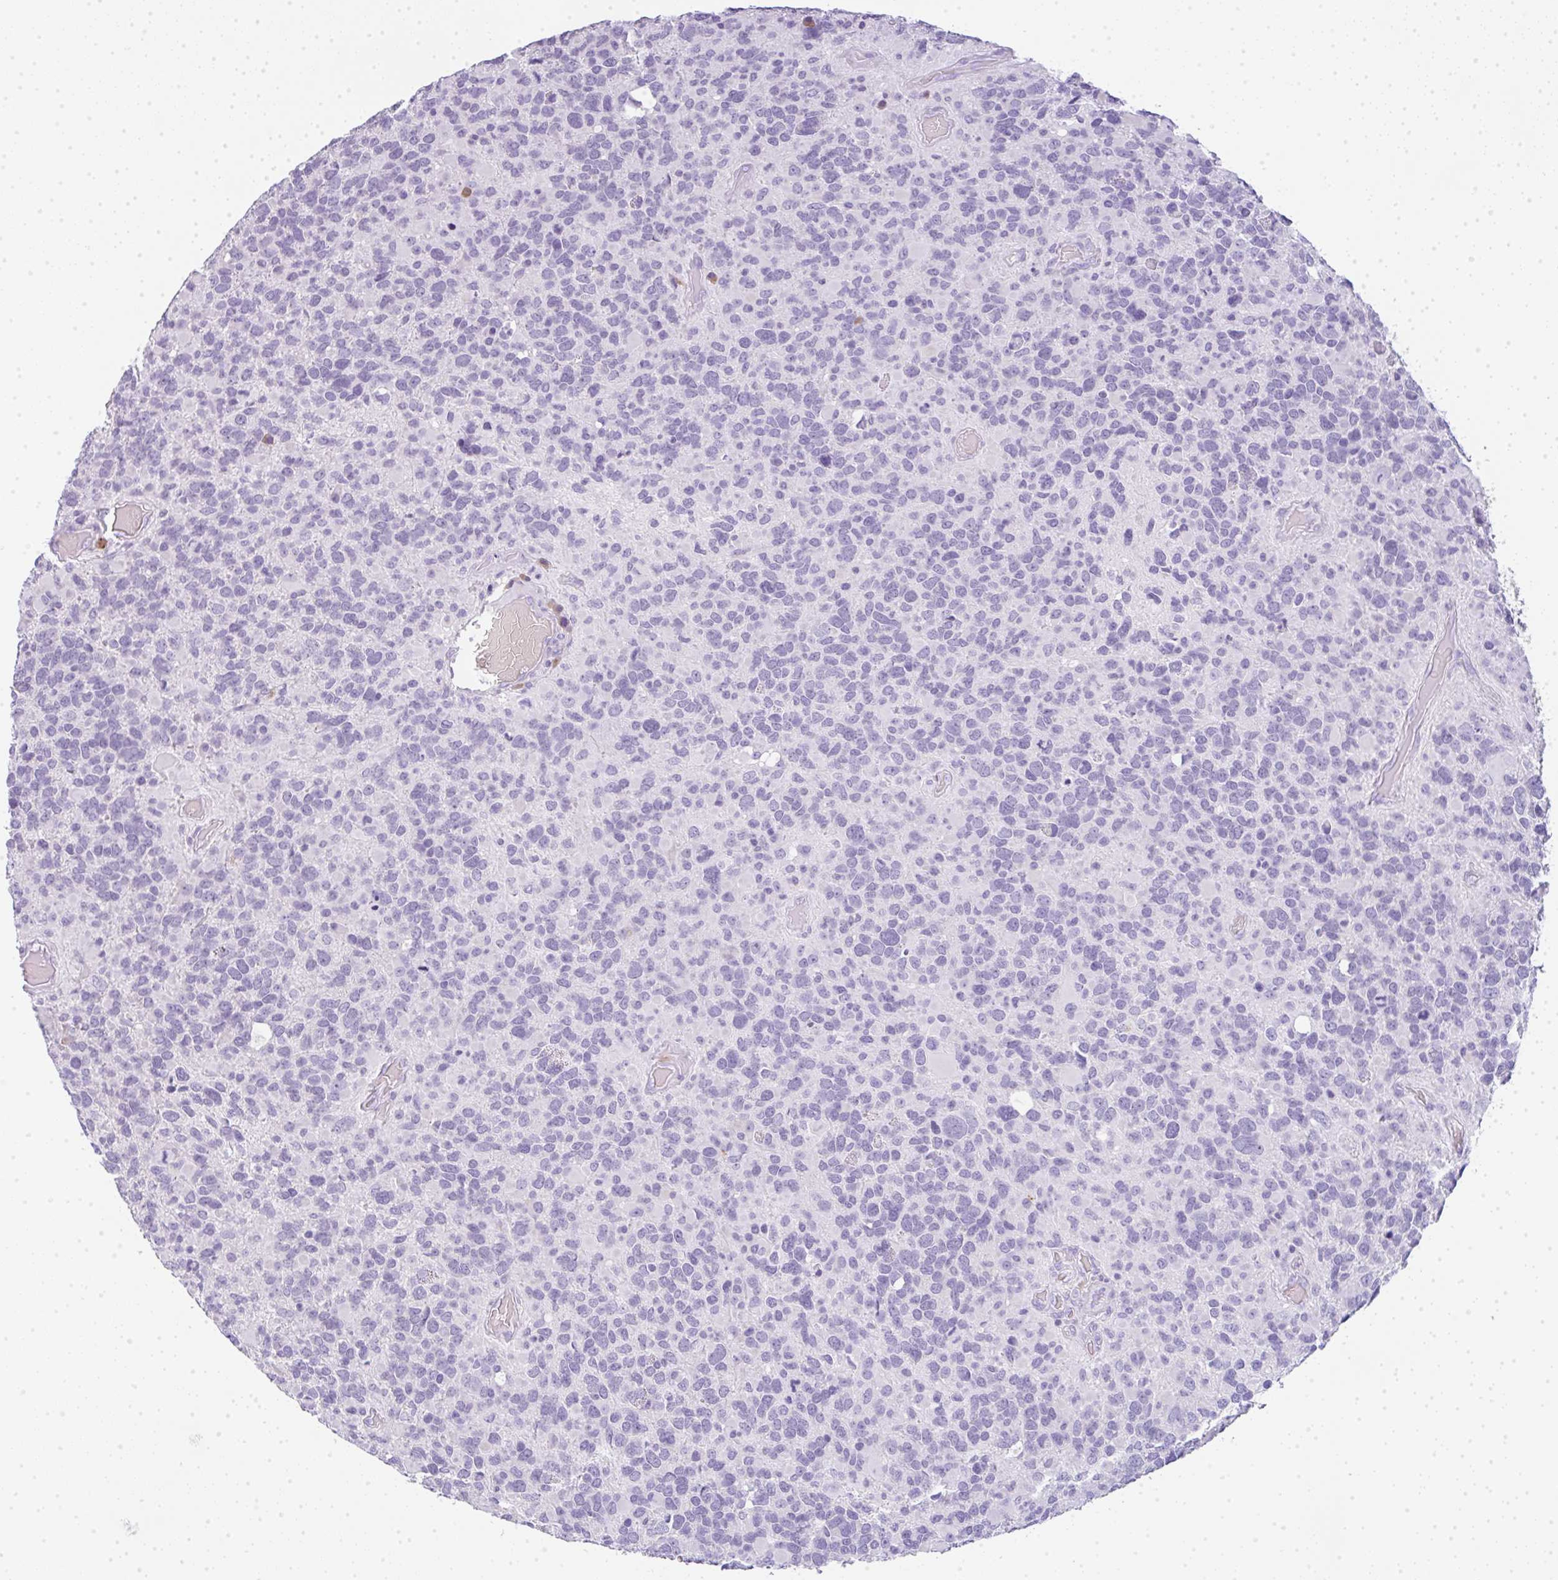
{"staining": {"intensity": "negative", "quantity": "none", "location": "none"}, "tissue": "glioma", "cell_type": "Tumor cells", "image_type": "cancer", "snomed": [{"axis": "morphology", "description": "Glioma, malignant, High grade"}, {"axis": "topography", "description": "Brain"}], "caption": "High magnification brightfield microscopy of glioma stained with DAB (brown) and counterstained with hematoxylin (blue): tumor cells show no significant expression.", "gene": "LPAR4", "patient": {"sex": "female", "age": 40}}